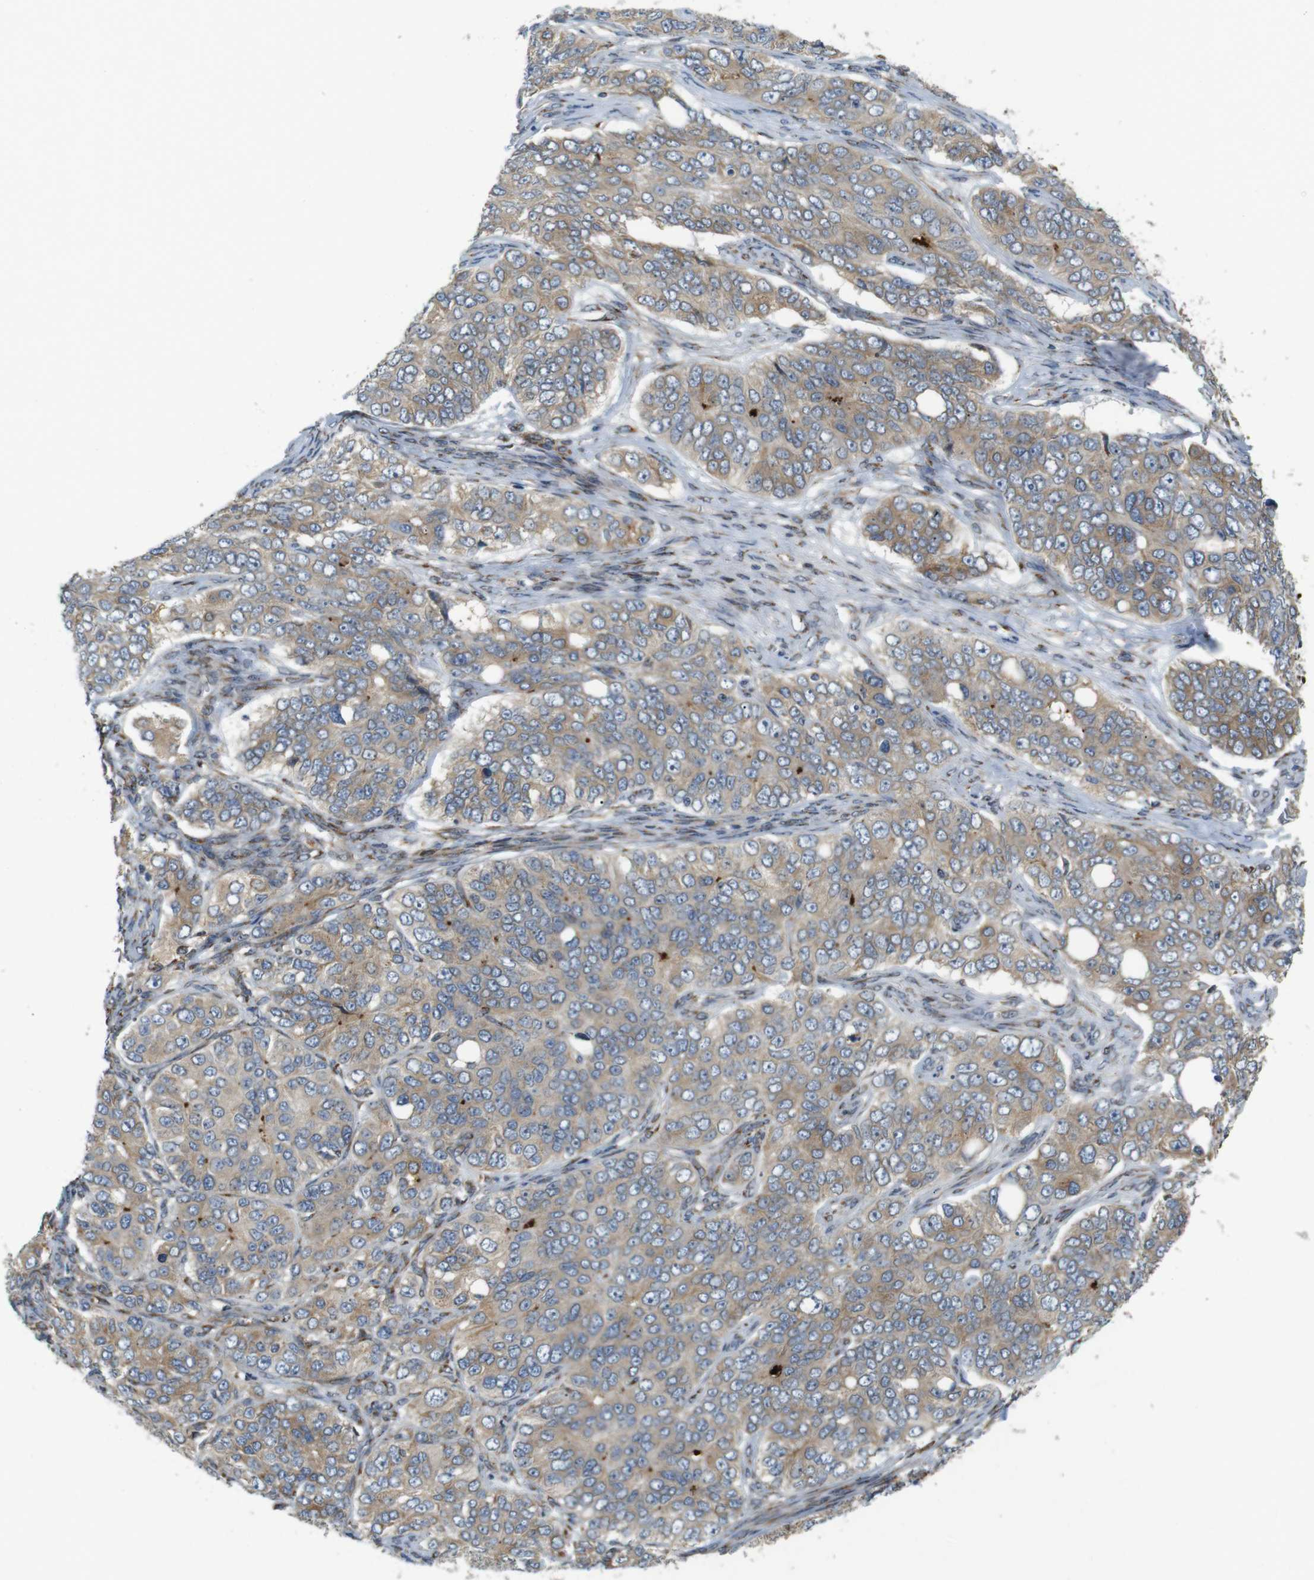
{"staining": {"intensity": "weak", "quantity": ">75%", "location": "cytoplasmic/membranous"}, "tissue": "ovarian cancer", "cell_type": "Tumor cells", "image_type": "cancer", "snomed": [{"axis": "morphology", "description": "Carcinoma, endometroid"}, {"axis": "topography", "description": "Ovary"}], "caption": "Immunohistochemical staining of human ovarian cancer displays low levels of weak cytoplasmic/membranous positivity in approximately >75% of tumor cells.", "gene": "TMEM143", "patient": {"sex": "female", "age": 51}}